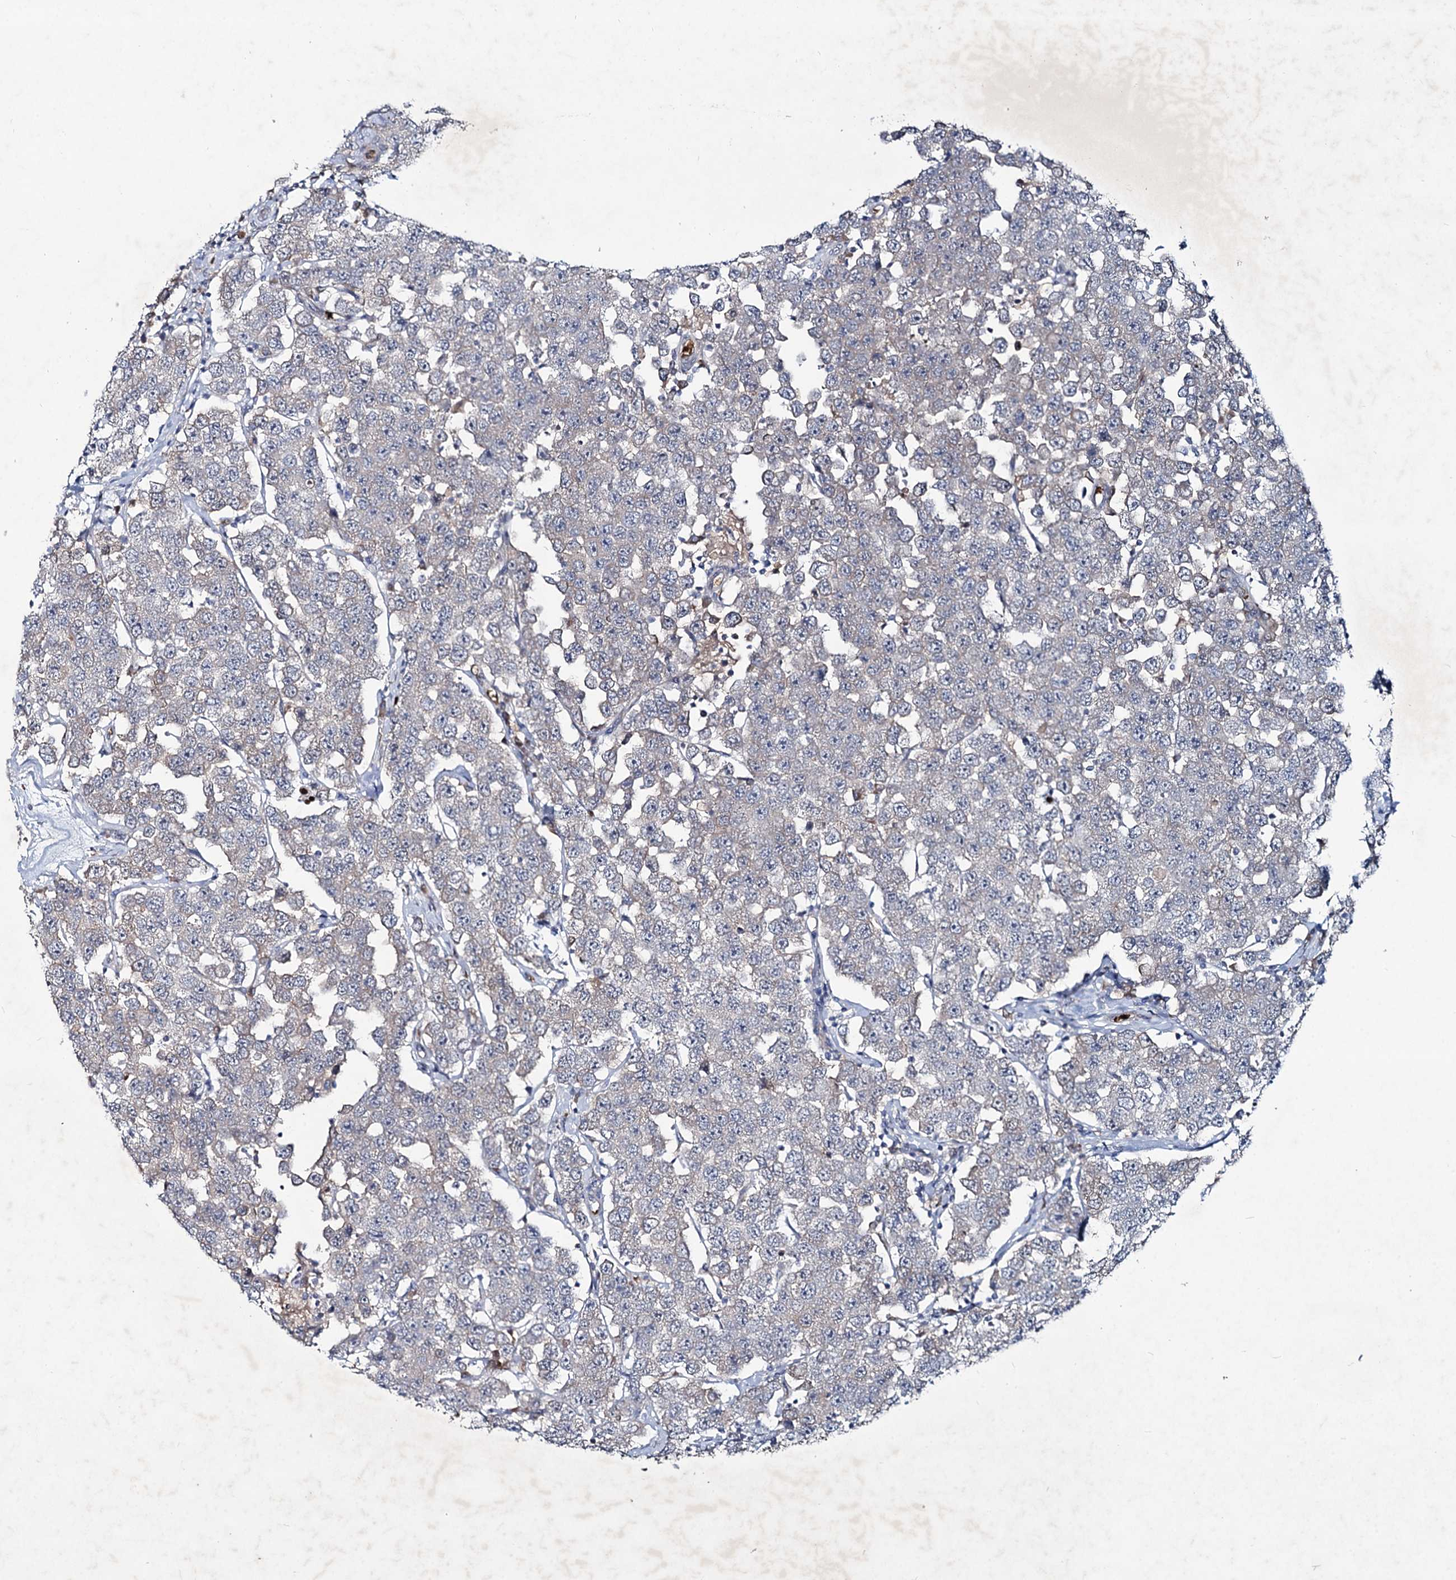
{"staining": {"intensity": "weak", "quantity": "<25%", "location": "cytoplasmic/membranous"}, "tissue": "testis cancer", "cell_type": "Tumor cells", "image_type": "cancer", "snomed": [{"axis": "morphology", "description": "Seminoma, NOS"}, {"axis": "topography", "description": "Testis"}], "caption": "DAB (3,3'-diaminobenzidine) immunohistochemical staining of human testis seminoma shows no significant positivity in tumor cells.", "gene": "RNF6", "patient": {"sex": "male", "age": 28}}